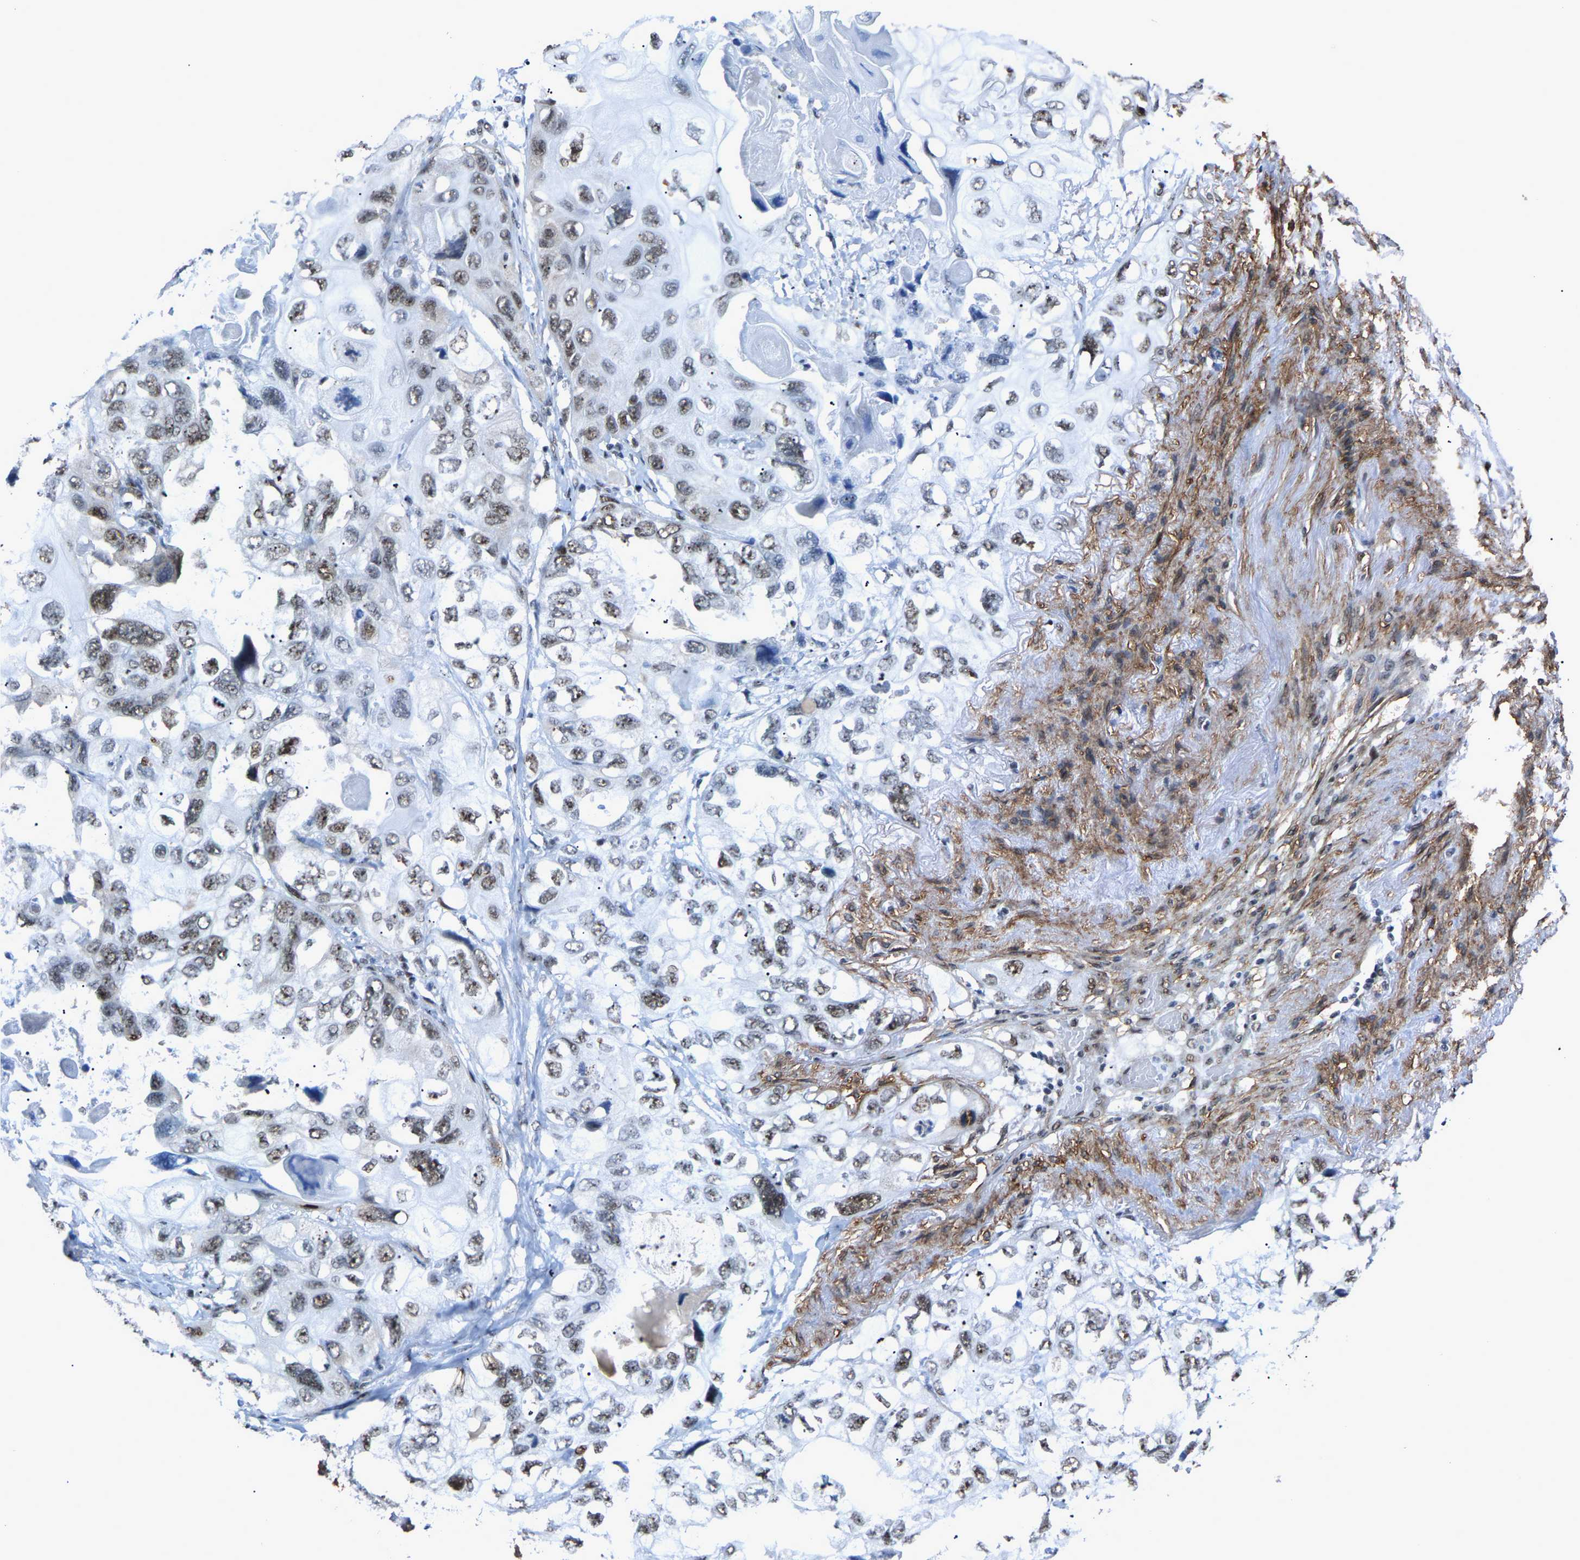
{"staining": {"intensity": "moderate", "quantity": "25%-75%", "location": "nuclear"}, "tissue": "lung cancer", "cell_type": "Tumor cells", "image_type": "cancer", "snomed": [{"axis": "morphology", "description": "Squamous cell carcinoma, NOS"}, {"axis": "topography", "description": "Lung"}], "caption": "Lung cancer (squamous cell carcinoma) stained with DAB (3,3'-diaminobenzidine) immunohistochemistry reveals medium levels of moderate nuclear staining in approximately 25%-75% of tumor cells.", "gene": "DDX5", "patient": {"sex": "female", "age": 73}}